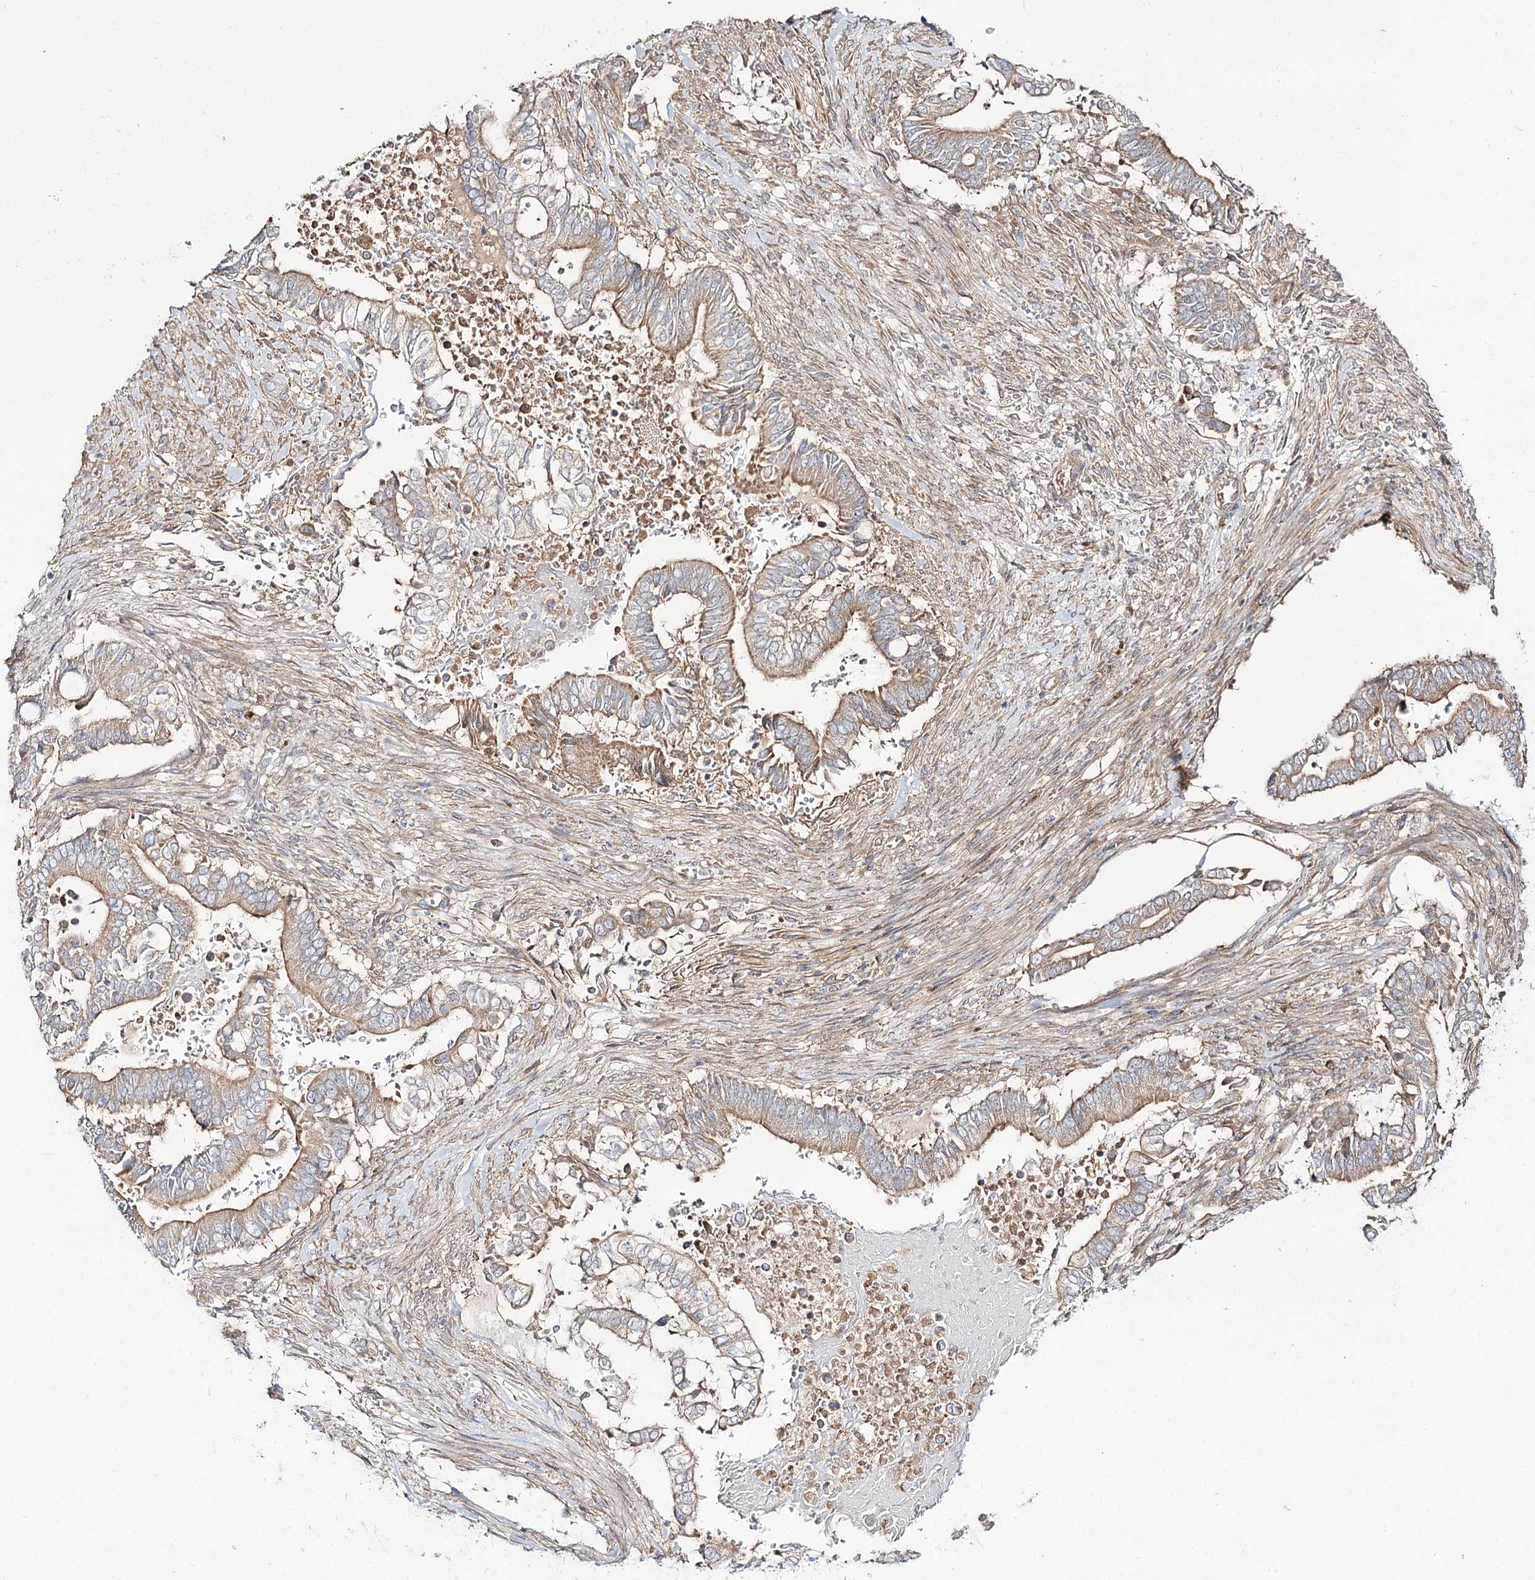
{"staining": {"intensity": "moderate", "quantity": ">75%", "location": "cytoplasmic/membranous"}, "tissue": "pancreatic cancer", "cell_type": "Tumor cells", "image_type": "cancer", "snomed": [{"axis": "morphology", "description": "Adenocarcinoma, NOS"}, {"axis": "topography", "description": "Pancreas"}], "caption": "The image reveals staining of pancreatic cancer (adenocarcinoma), revealing moderate cytoplasmic/membranous protein positivity (brown color) within tumor cells. The protein of interest is stained brown, and the nuclei are stained in blue (DAB IHC with brightfield microscopy, high magnification).", "gene": "C11orf80", "patient": {"sex": "male", "age": 68}}